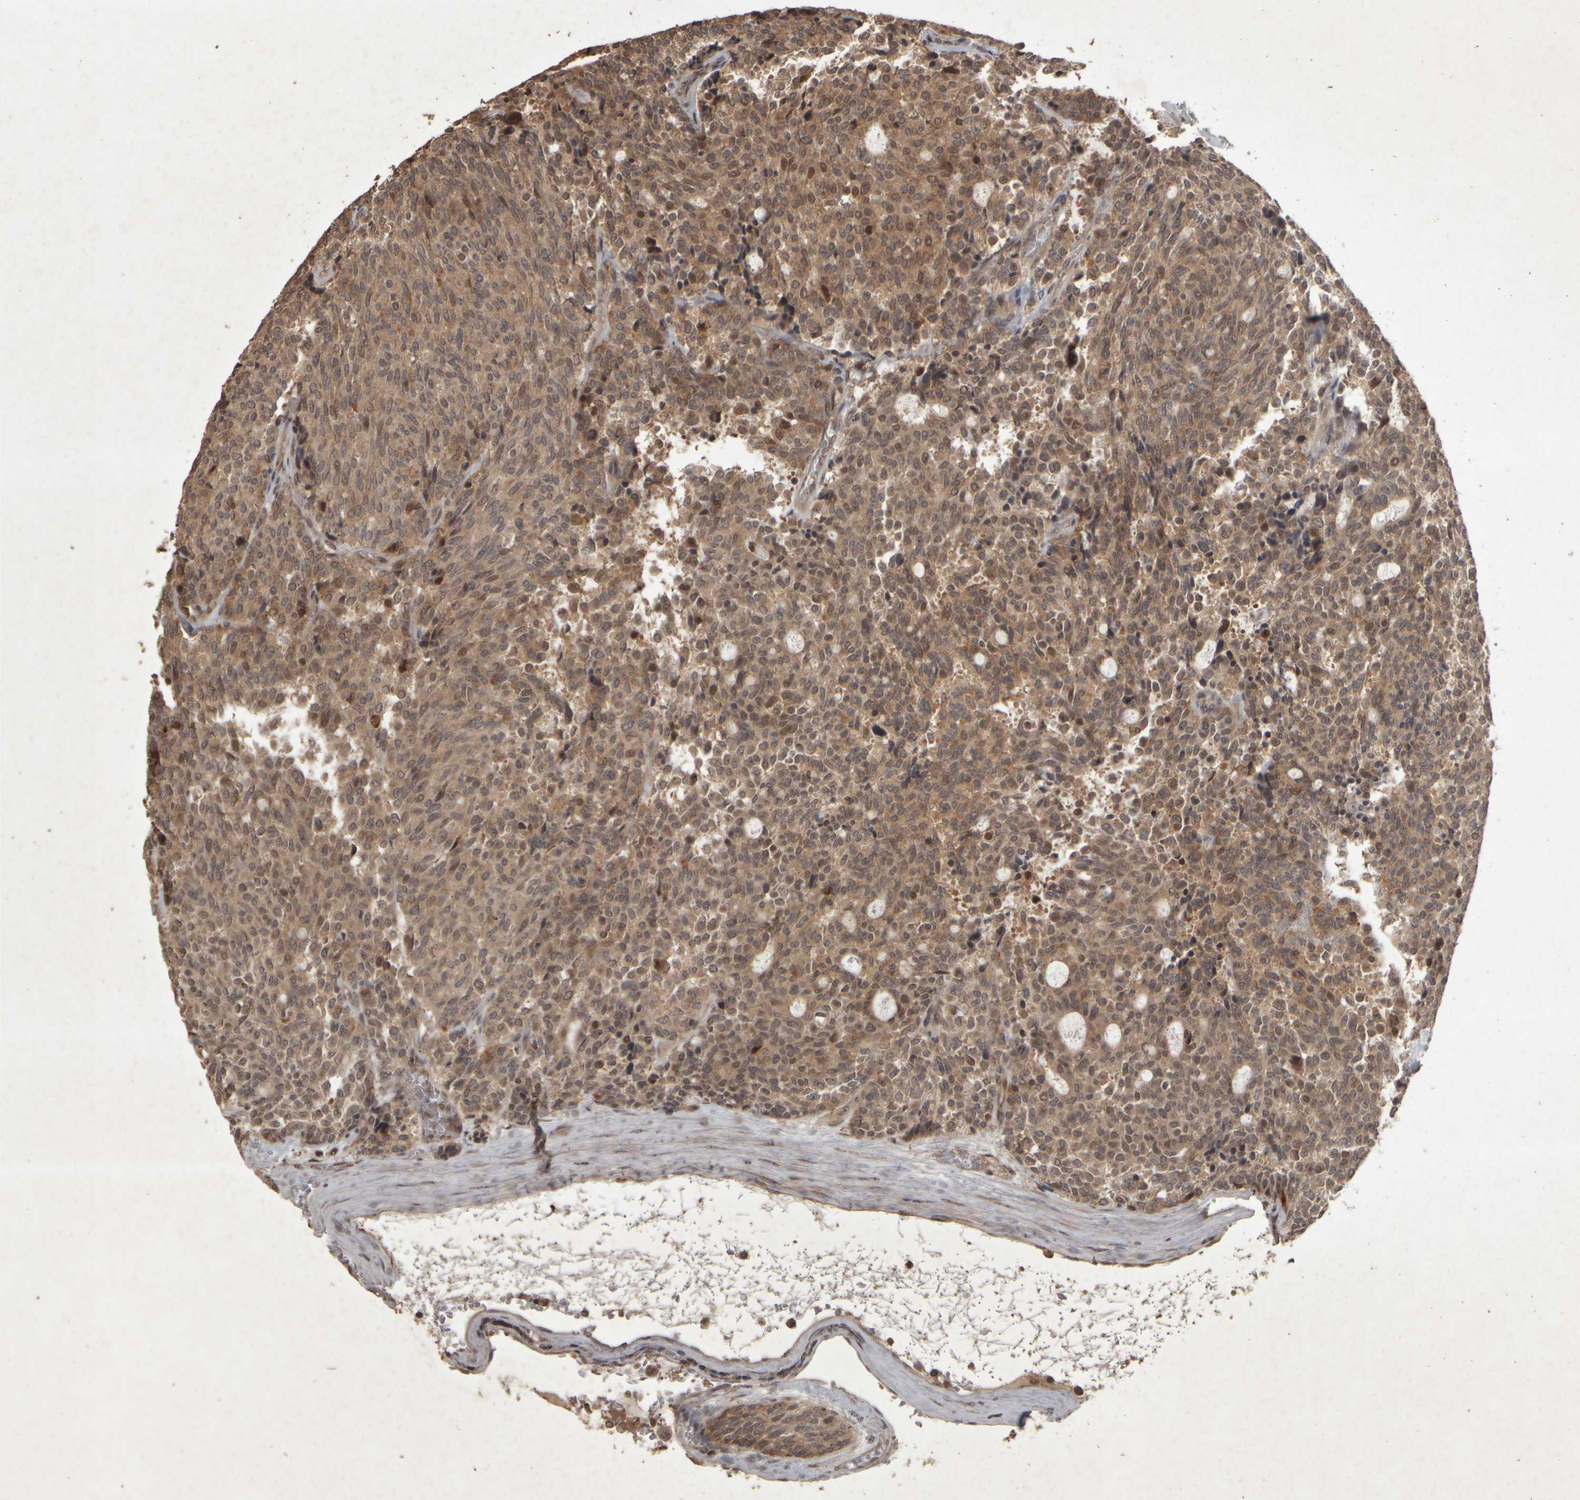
{"staining": {"intensity": "moderate", "quantity": ">75%", "location": "cytoplasmic/membranous"}, "tissue": "carcinoid", "cell_type": "Tumor cells", "image_type": "cancer", "snomed": [{"axis": "morphology", "description": "Carcinoid, malignant, NOS"}, {"axis": "topography", "description": "Pancreas"}], "caption": "Immunohistochemical staining of carcinoid demonstrates medium levels of moderate cytoplasmic/membranous protein expression in about >75% of tumor cells. The protein of interest is stained brown, and the nuclei are stained in blue (DAB (3,3'-diaminobenzidine) IHC with brightfield microscopy, high magnification).", "gene": "ACO1", "patient": {"sex": "female", "age": 54}}